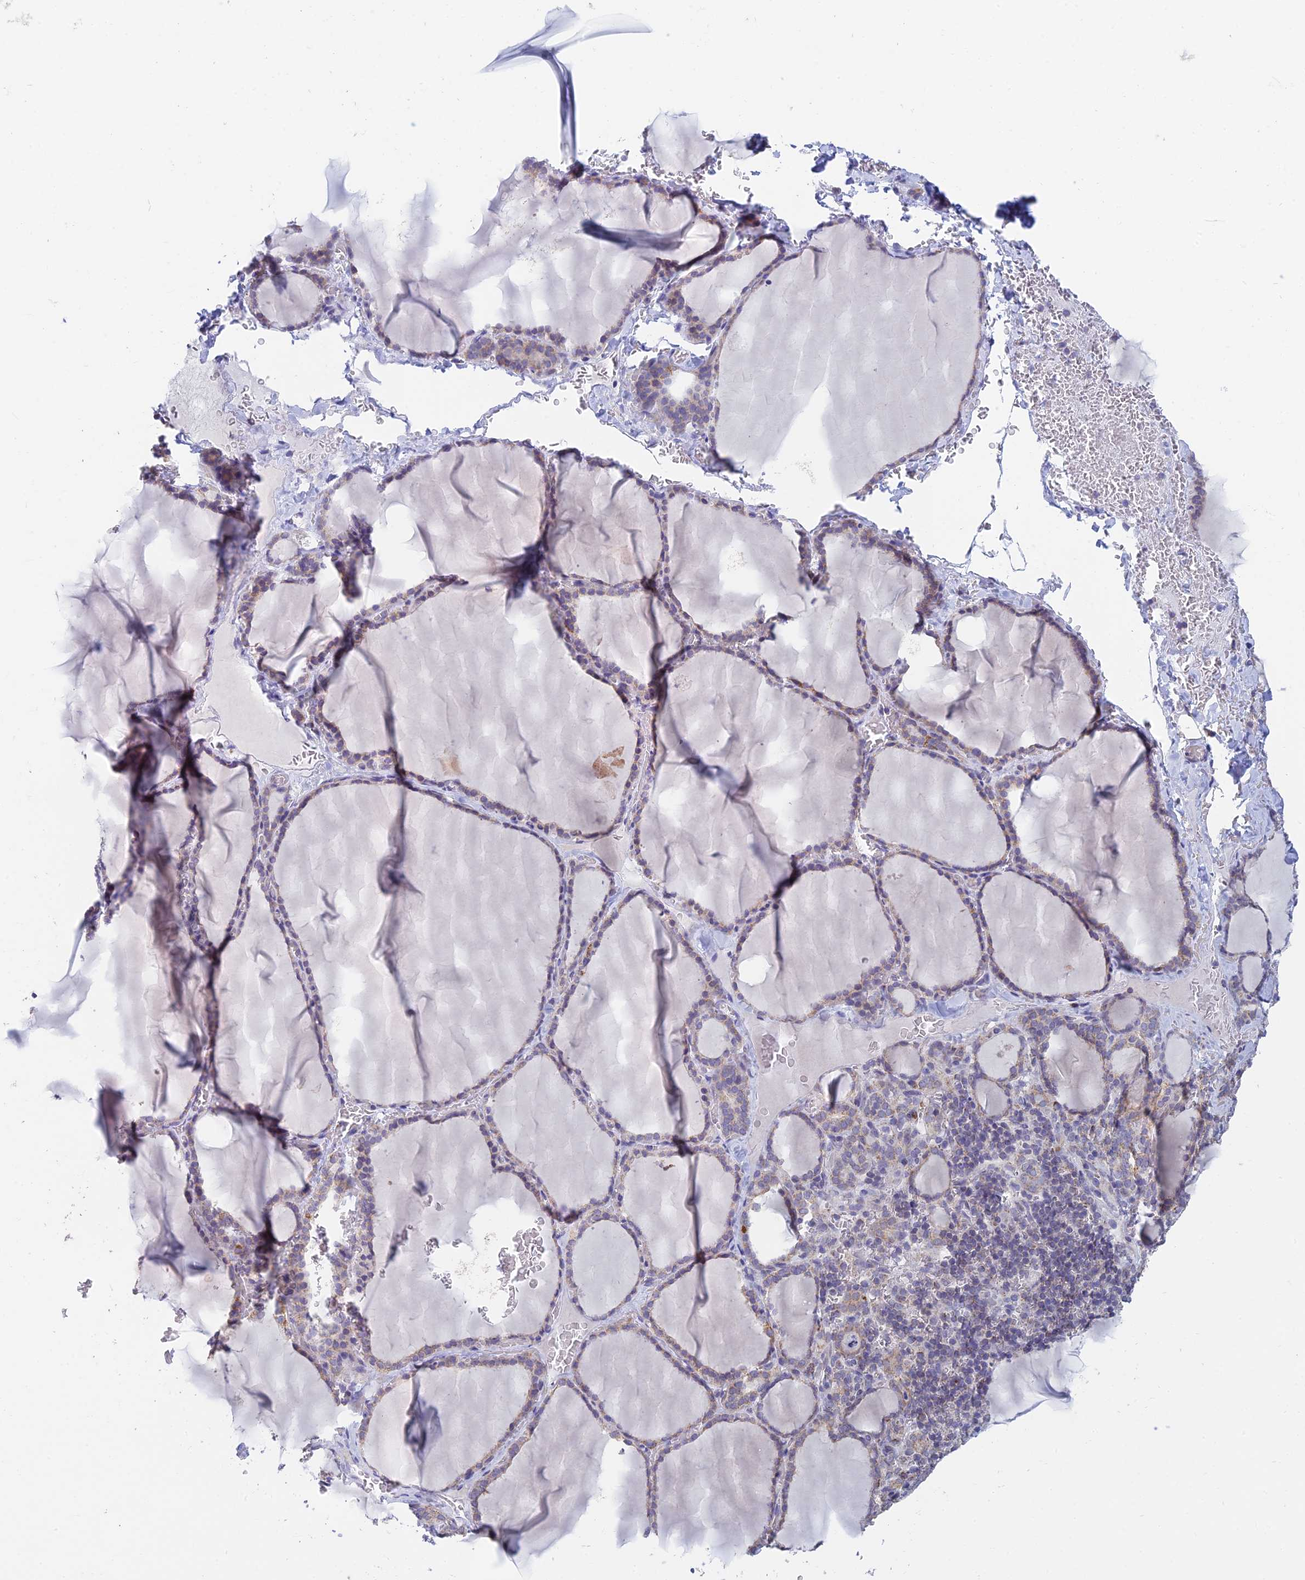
{"staining": {"intensity": "weak", "quantity": "25%-75%", "location": "cytoplasmic/membranous"}, "tissue": "thyroid gland", "cell_type": "Glandular cells", "image_type": "normal", "snomed": [{"axis": "morphology", "description": "Normal tissue, NOS"}, {"axis": "topography", "description": "Thyroid gland"}], "caption": "Immunohistochemical staining of unremarkable thyroid gland reveals 25%-75% levels of weak cytoplasmic/membranous protein positivity in approximately 25%-75% of glandular cells.", "gene": "REXO5", "patient": {"sex": "female", "age": 39}}